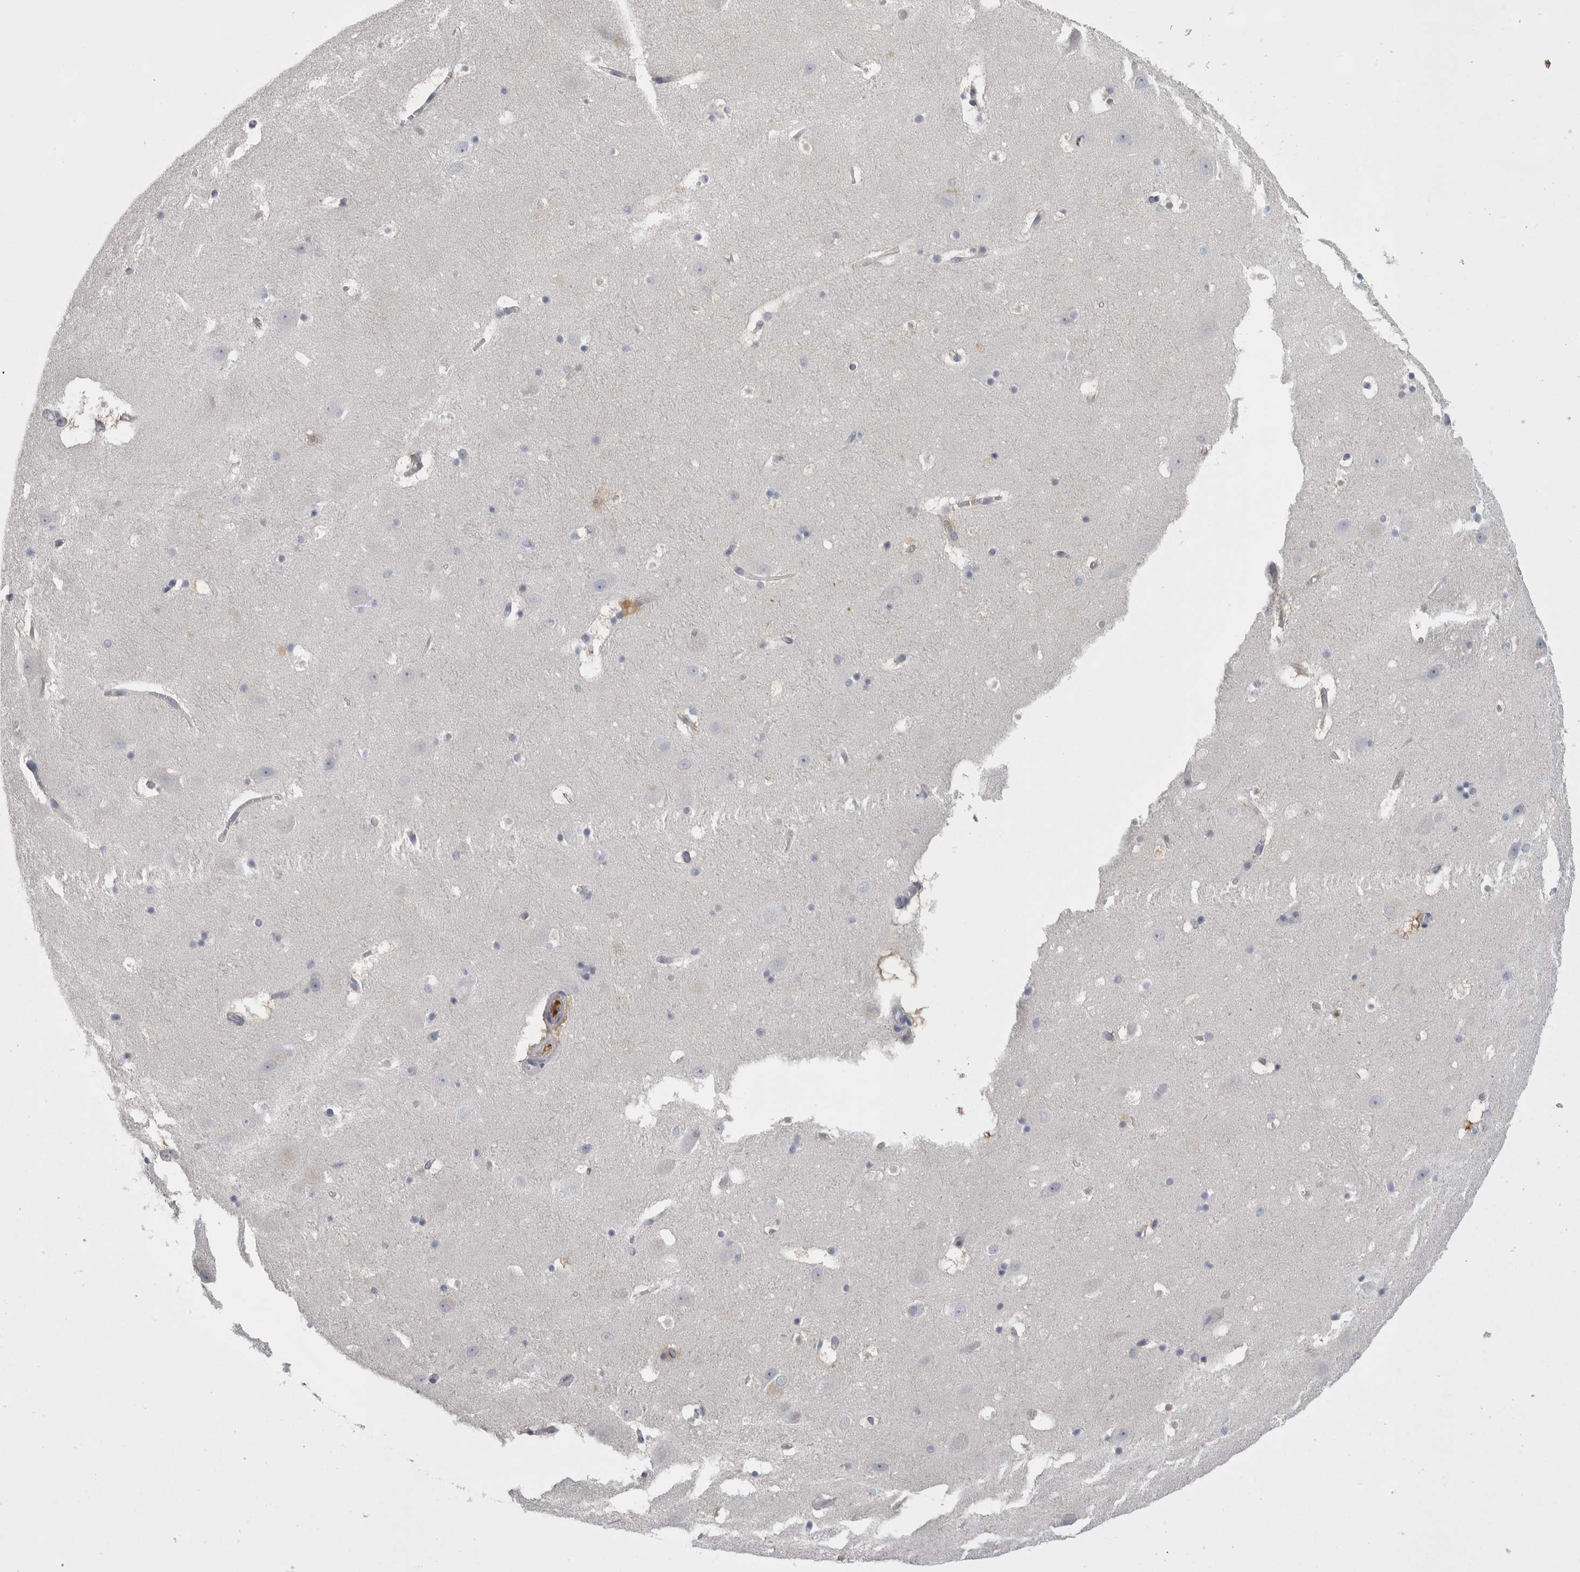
{"staining": {"intensity": "negative", "quantity": "none", "location": "none"}, "tissue": "hippocampus", "cell_type": "Glial cells", "image_type": "normal", "snomed": [{"axis": "morphology", "description": "Normal tissue, NOS"}, {"axis": "topography", "description": "Hippocampus"}], "caption": "Immunohistochemical staining of unremarkable hippocampus exhibits no significant positivity in glial cells.", "gene": "AFMID", "patient": {"sex": "male", "age": 45}}